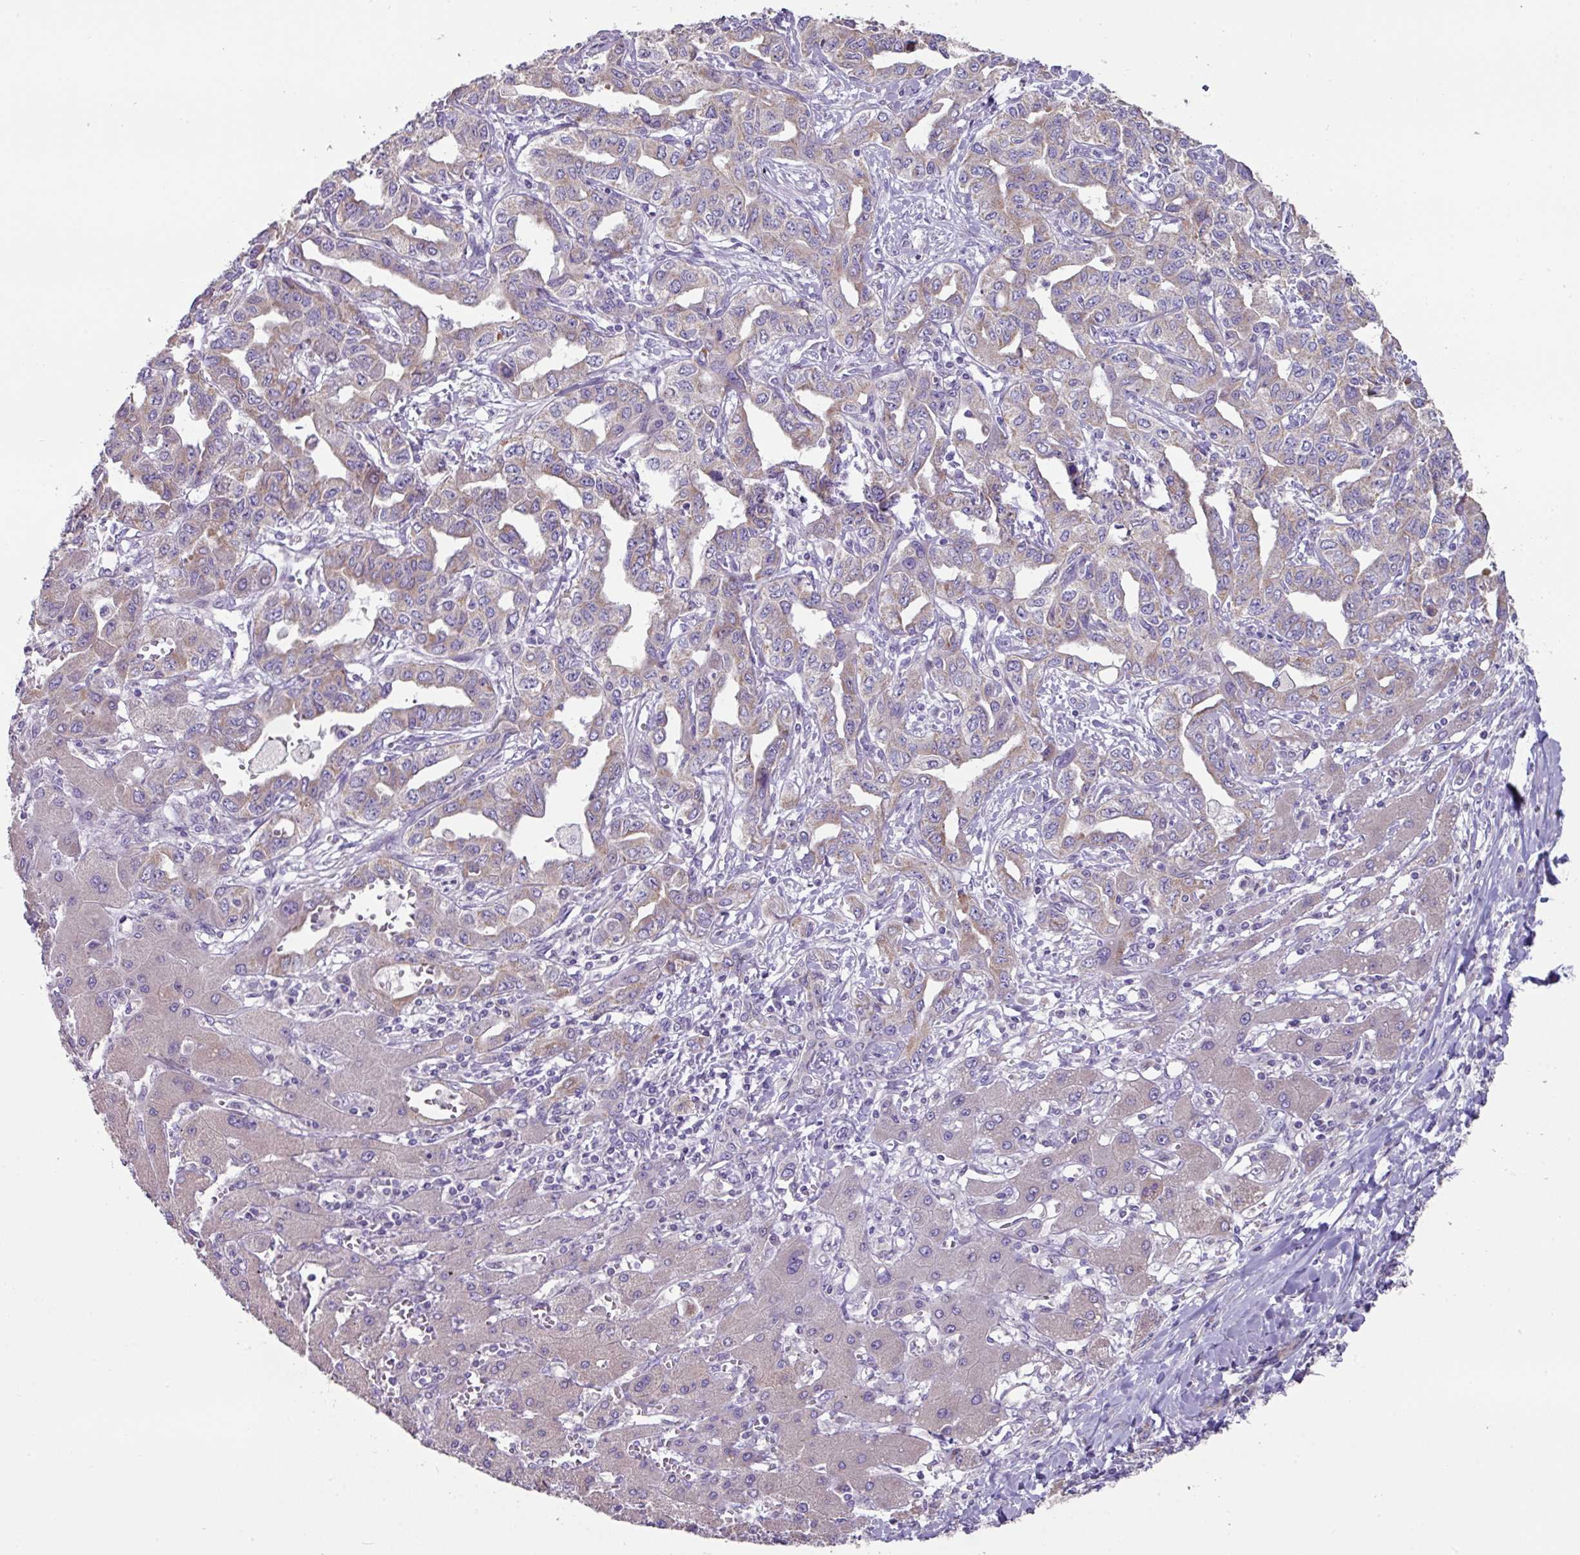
{"staining": {"intensity": "weak", "quantity": "25%-75%", "location": "cytoplasmic/membranous"}, "tissue": "liver cancer", "cell_type": "Tumor cells", "image_type": "cancer", "snomed": [{"axis": "morphology", "description": "Cholangiocarcinoma"}, {"axis": "topography", "description": "Liver"}], "caption": "A low amount of weak cytoplasmic/membranous positivity is identified in about 25%-75% of tumor cells in liver cancer tissue. Using DAB (3,3'-diaminobenzidine) (brown) and hematoxylin (blue) stains, captured at high magnification using brightfield microscopy.", "gene": "MRRF", "patient": {"sex": "male", "age": 59}}